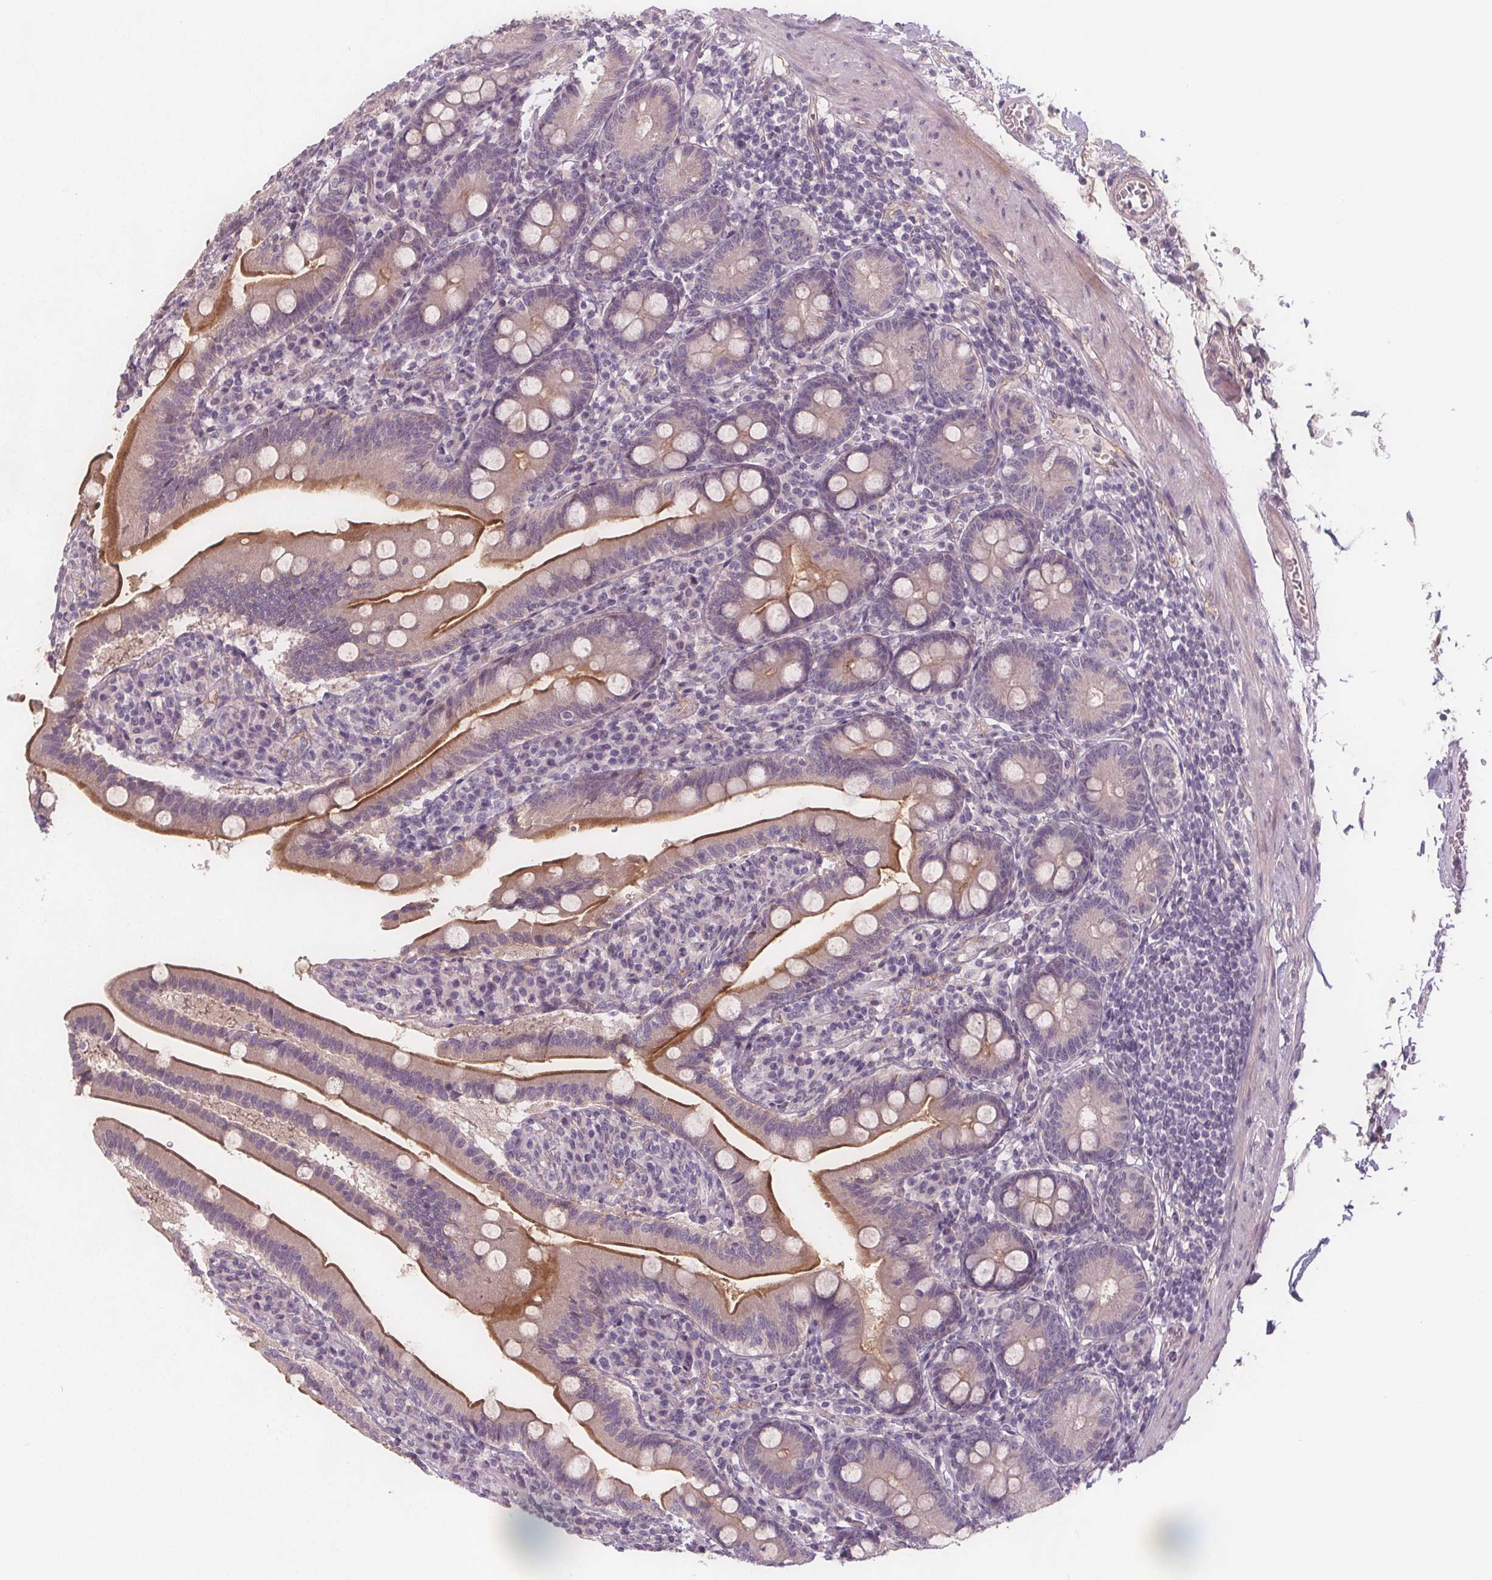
{"staining": {"intensity": "moderate", "quantity": "25%-75%", "location": "cytoplasmic/membranous"}, "tissue": "duodenum", "cell_type": "Glandular cells", "image_type": "normal", "snomed": [{"axis": "morphology", "description": "Normal tissue, NOS"}, {"axis": "topography", "description": "Duodenum"}], "caption": "Glandular cells display medium levels of moderate cytoplasmic/membranous staining in about 25%-75% of cells in unremarkable human duodenum. (Brightfield microscopy of DAB IHC at high magnification).", "gene": "VNN1", "patient": {"sex": "female", "age": 67}}